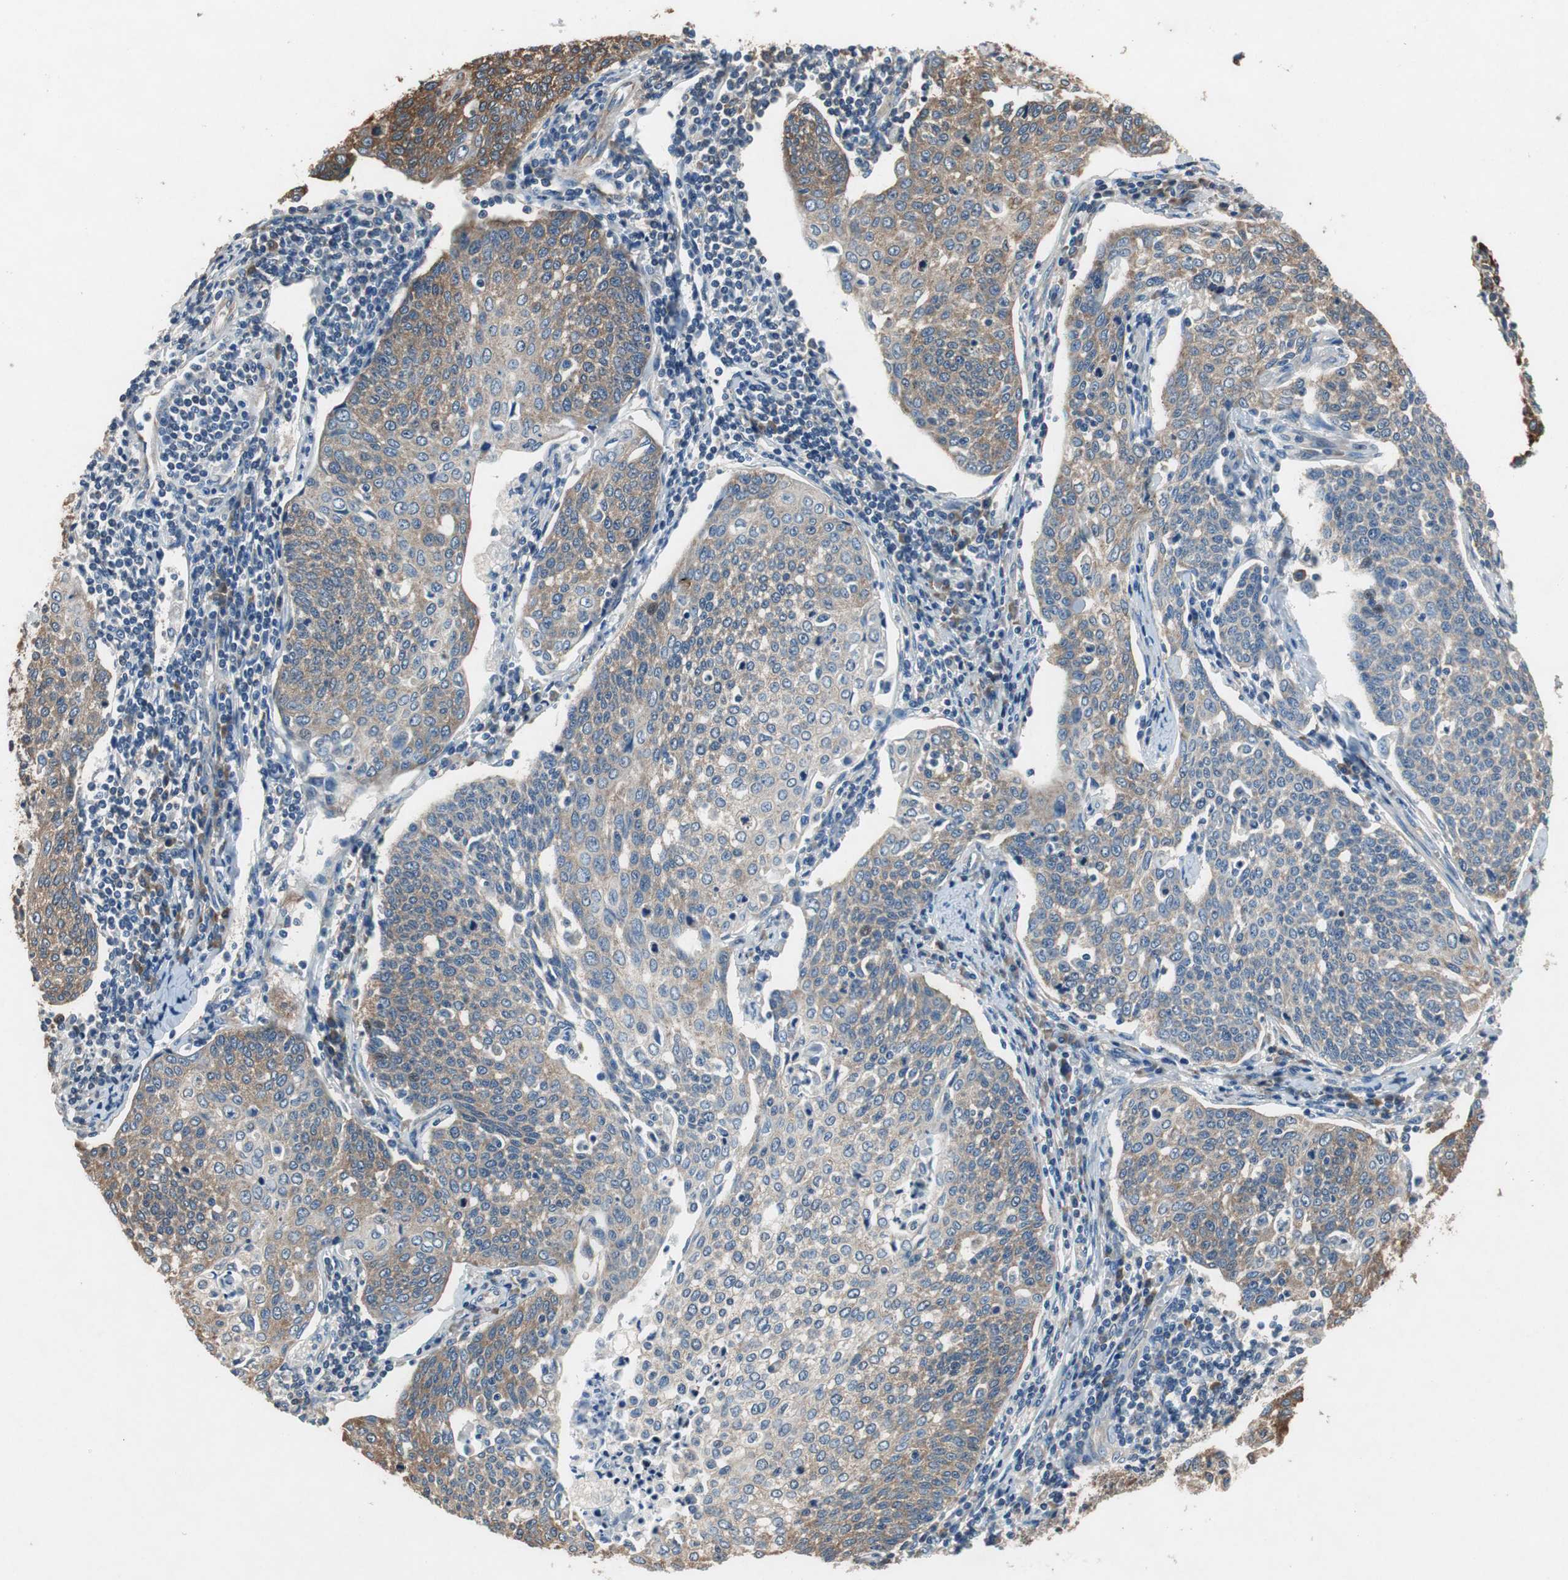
{"staining": {"intensity": "moderate", "quantity": ">75%", "location": "cytoplasmic/membranous"}, "tissue": "cervical cancer", "cell_type": "Tumor cells", "image_type": "cancer", "snomed": [{"axis": "morphology", "description": "Squamous cell carcinoma, NOS"}, {"axis": "topography", "description": "Cervix"}], "caption": "A high-resolution micrograph shows immunohistochemistry (IHC) staining of squamous cell carcinoma (cervical), which exhibits moderate cytoplasmic/membranous staining in approximately >75% of tumor cells. (DAB IHC, brown staining for protein, blue staining for nuclei).", "gene": "RPL35", "patient": {"sex": "female", "age": 34}}